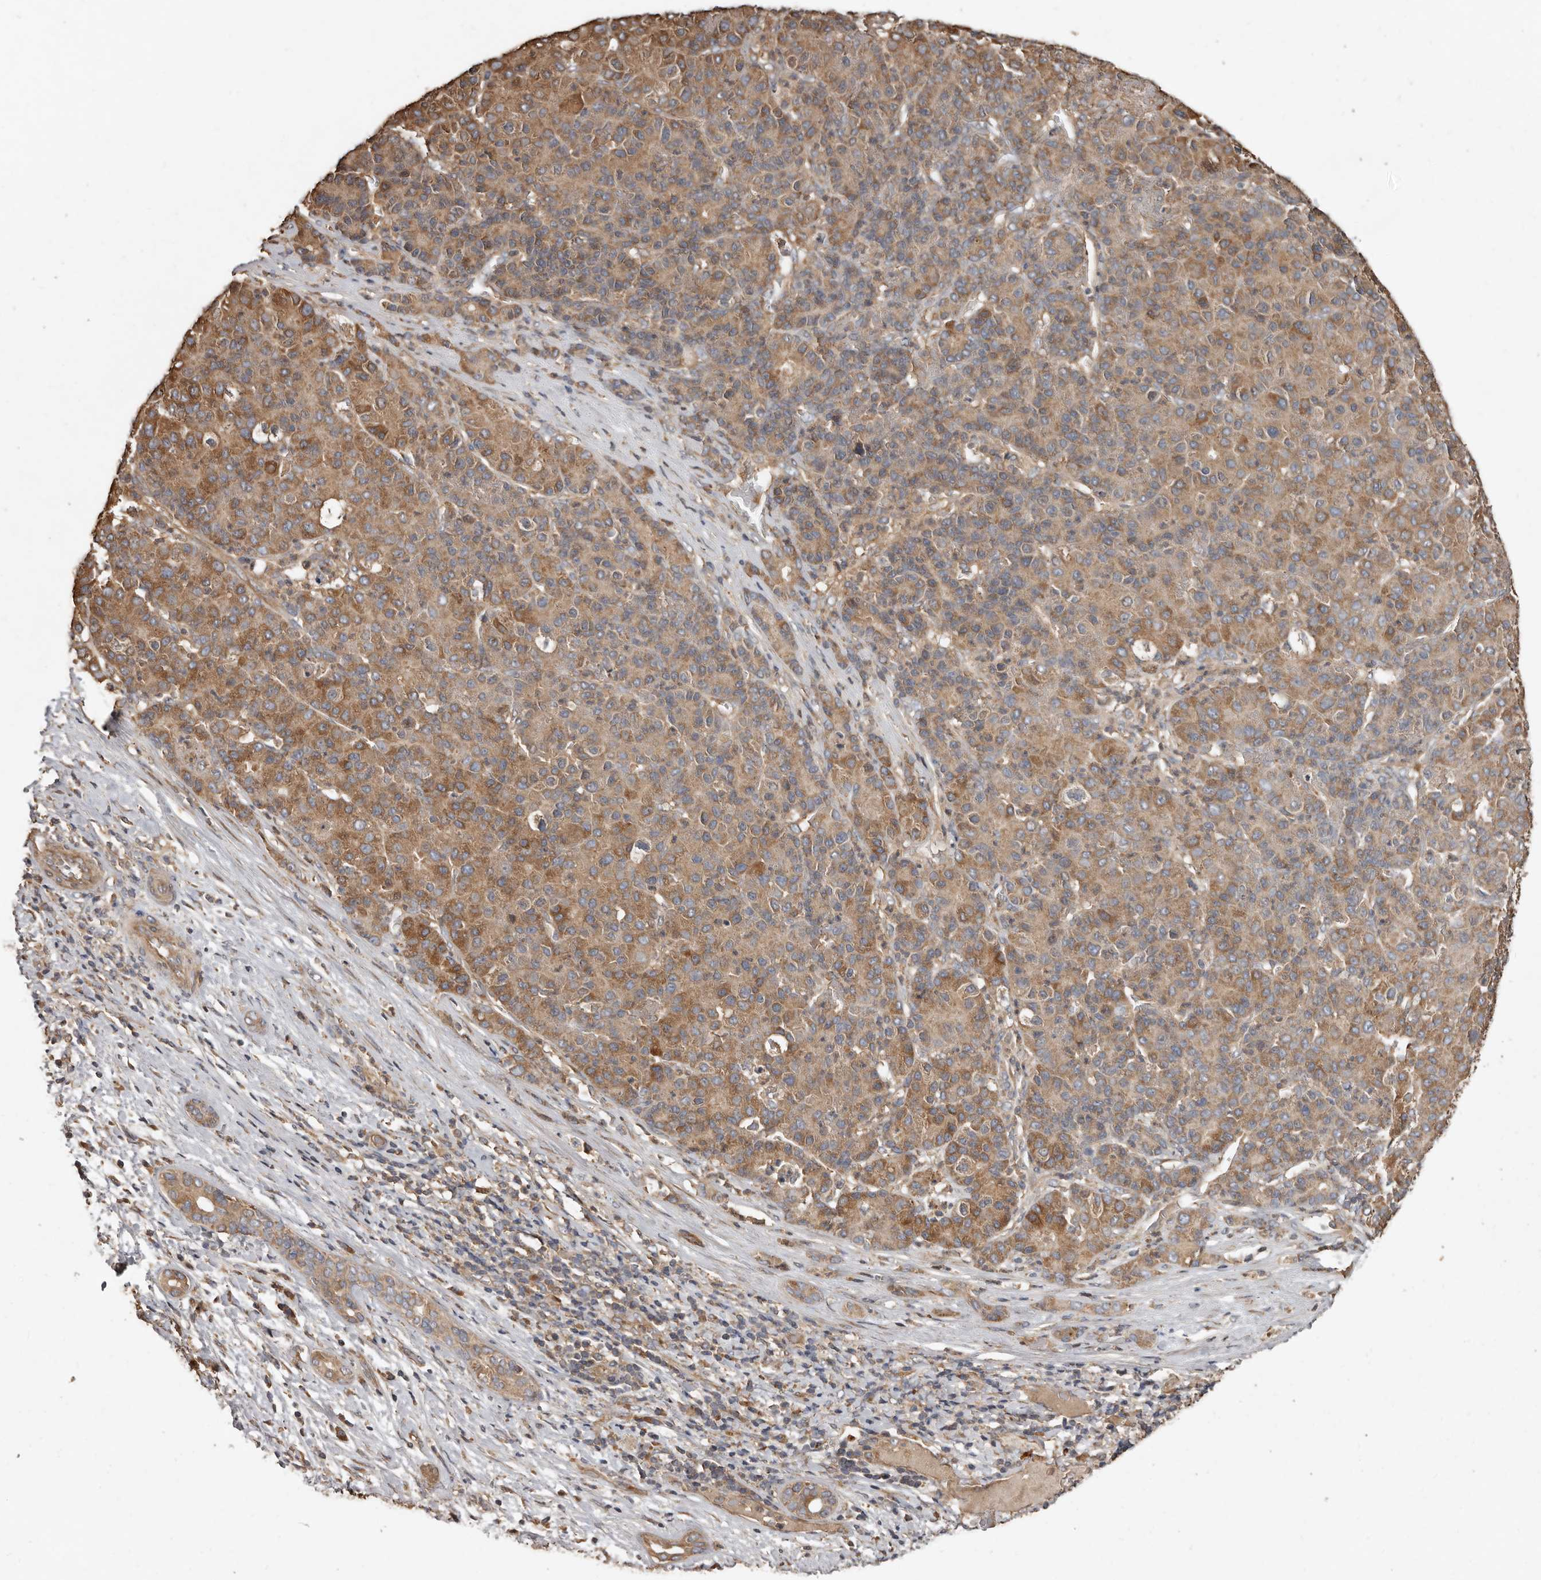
{"staining": {"intensity": "moderate", "quantity": ">75%", "location": "cytoplasmic/membranous"}, "tissue": "liver cancer", "cell_type": "Tumor cells", "image_type": "cancer", "snomed": [{"axis": "morphology", "description": "Carcinoma, Hepatocellular, NOS"}, {"axis": "topography", "description": "Liver"}], "caption": "Liver cancer (hepatocellular carcinoma) stained for a protein displays moderate cytoplasmic/membranous positivity in tumor cells.", "gene": "FLCN", "patient": {"sex": "male", "age": 65}}